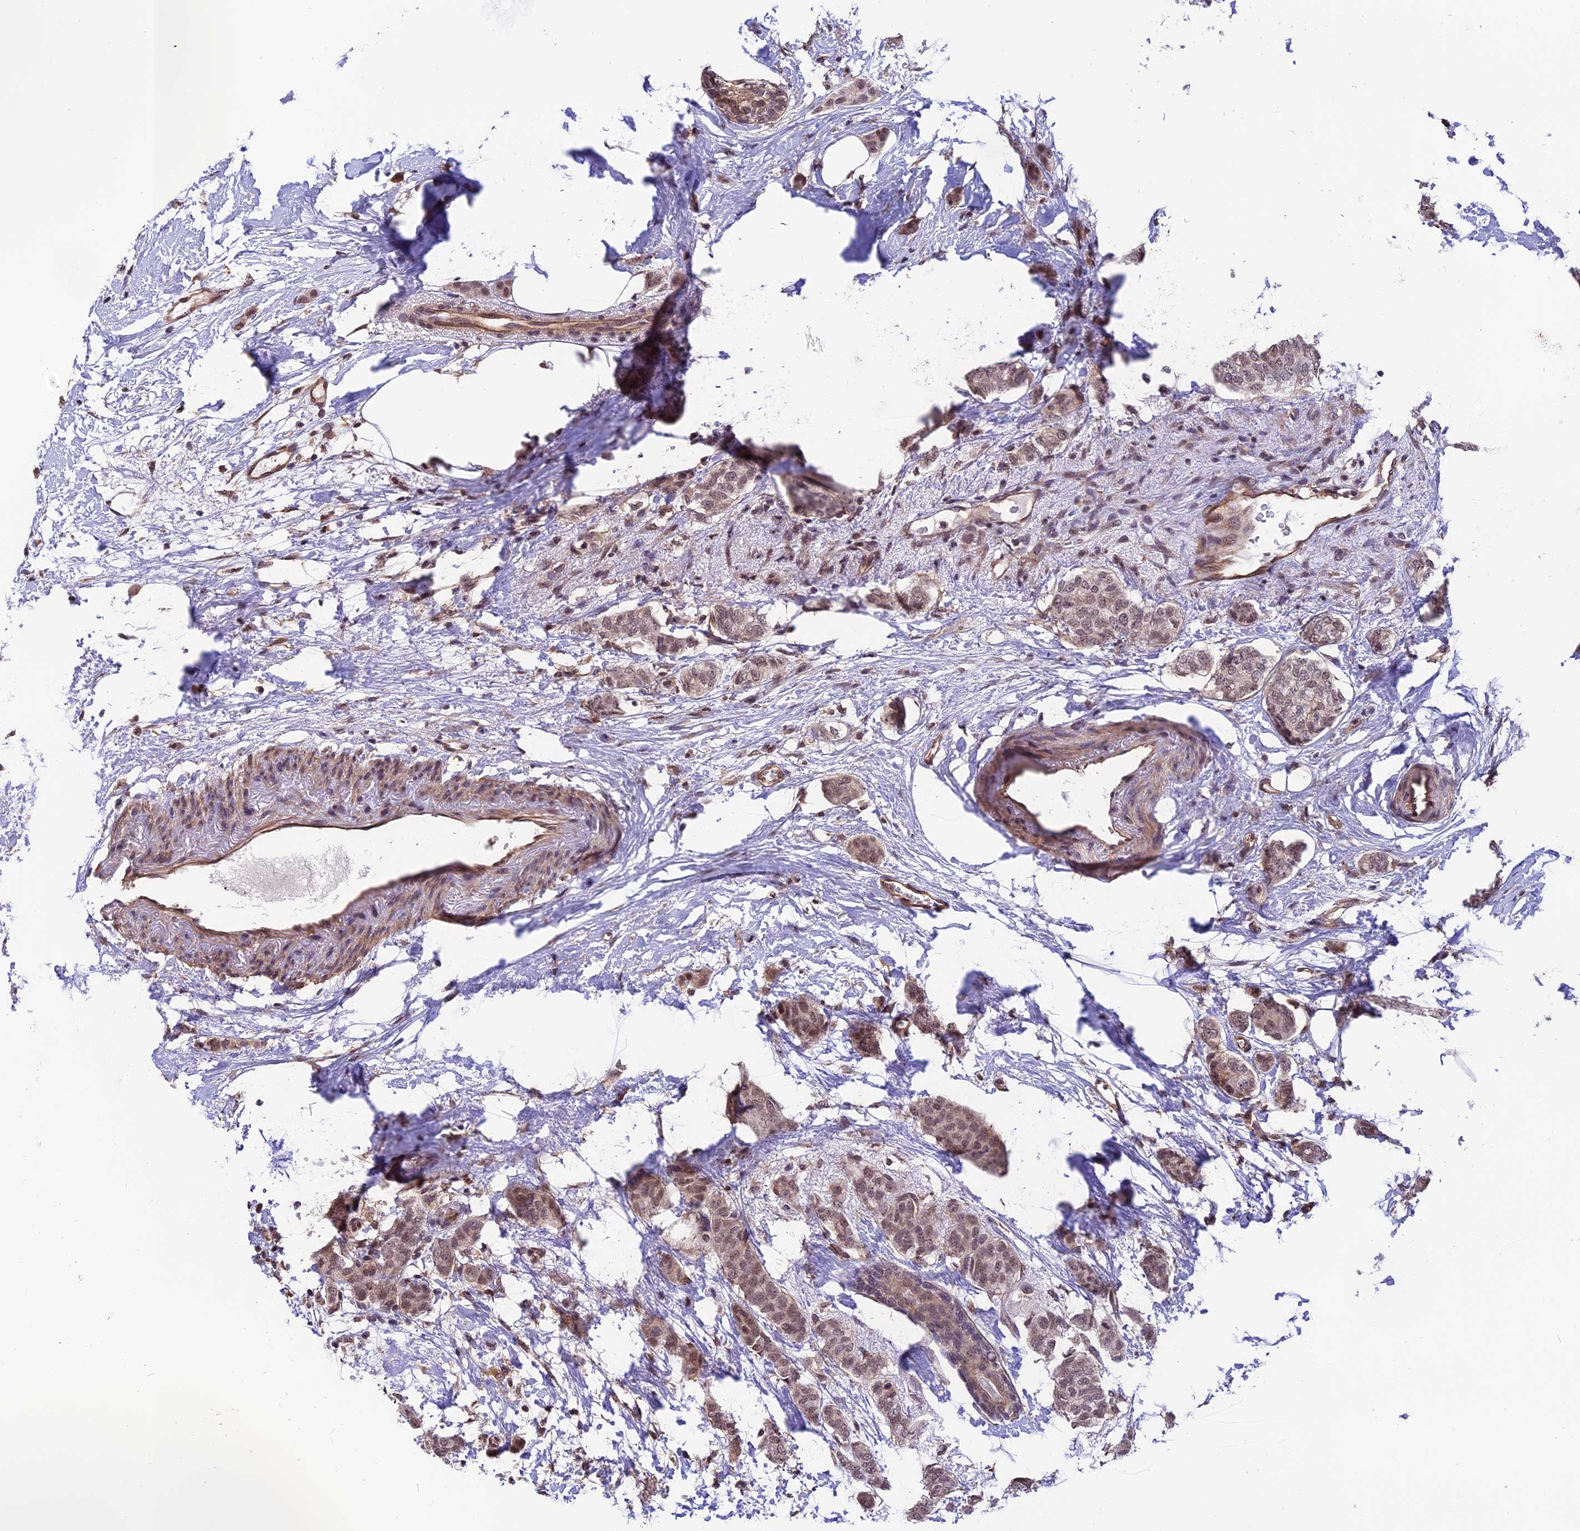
{"staining": {"intensity": "moderate", "quantity": "25%-75%", "location": "nuclear"}, "tissue": "breast cancer", "cell_type": "Tumor cells", "image_type": "cancer", "snomed": [{"axis": "morphology", "description": "Duct carcinoma"}, {"axis": "topography", "description": "Breast"}], "caption": "A brown stain shows moderate nuclear positivity of a protein in human breast infiltrating ductal carcinoma tumor cells.", "gene": "ZC3H4", "patient": {"sex": "female", "age": 72}}